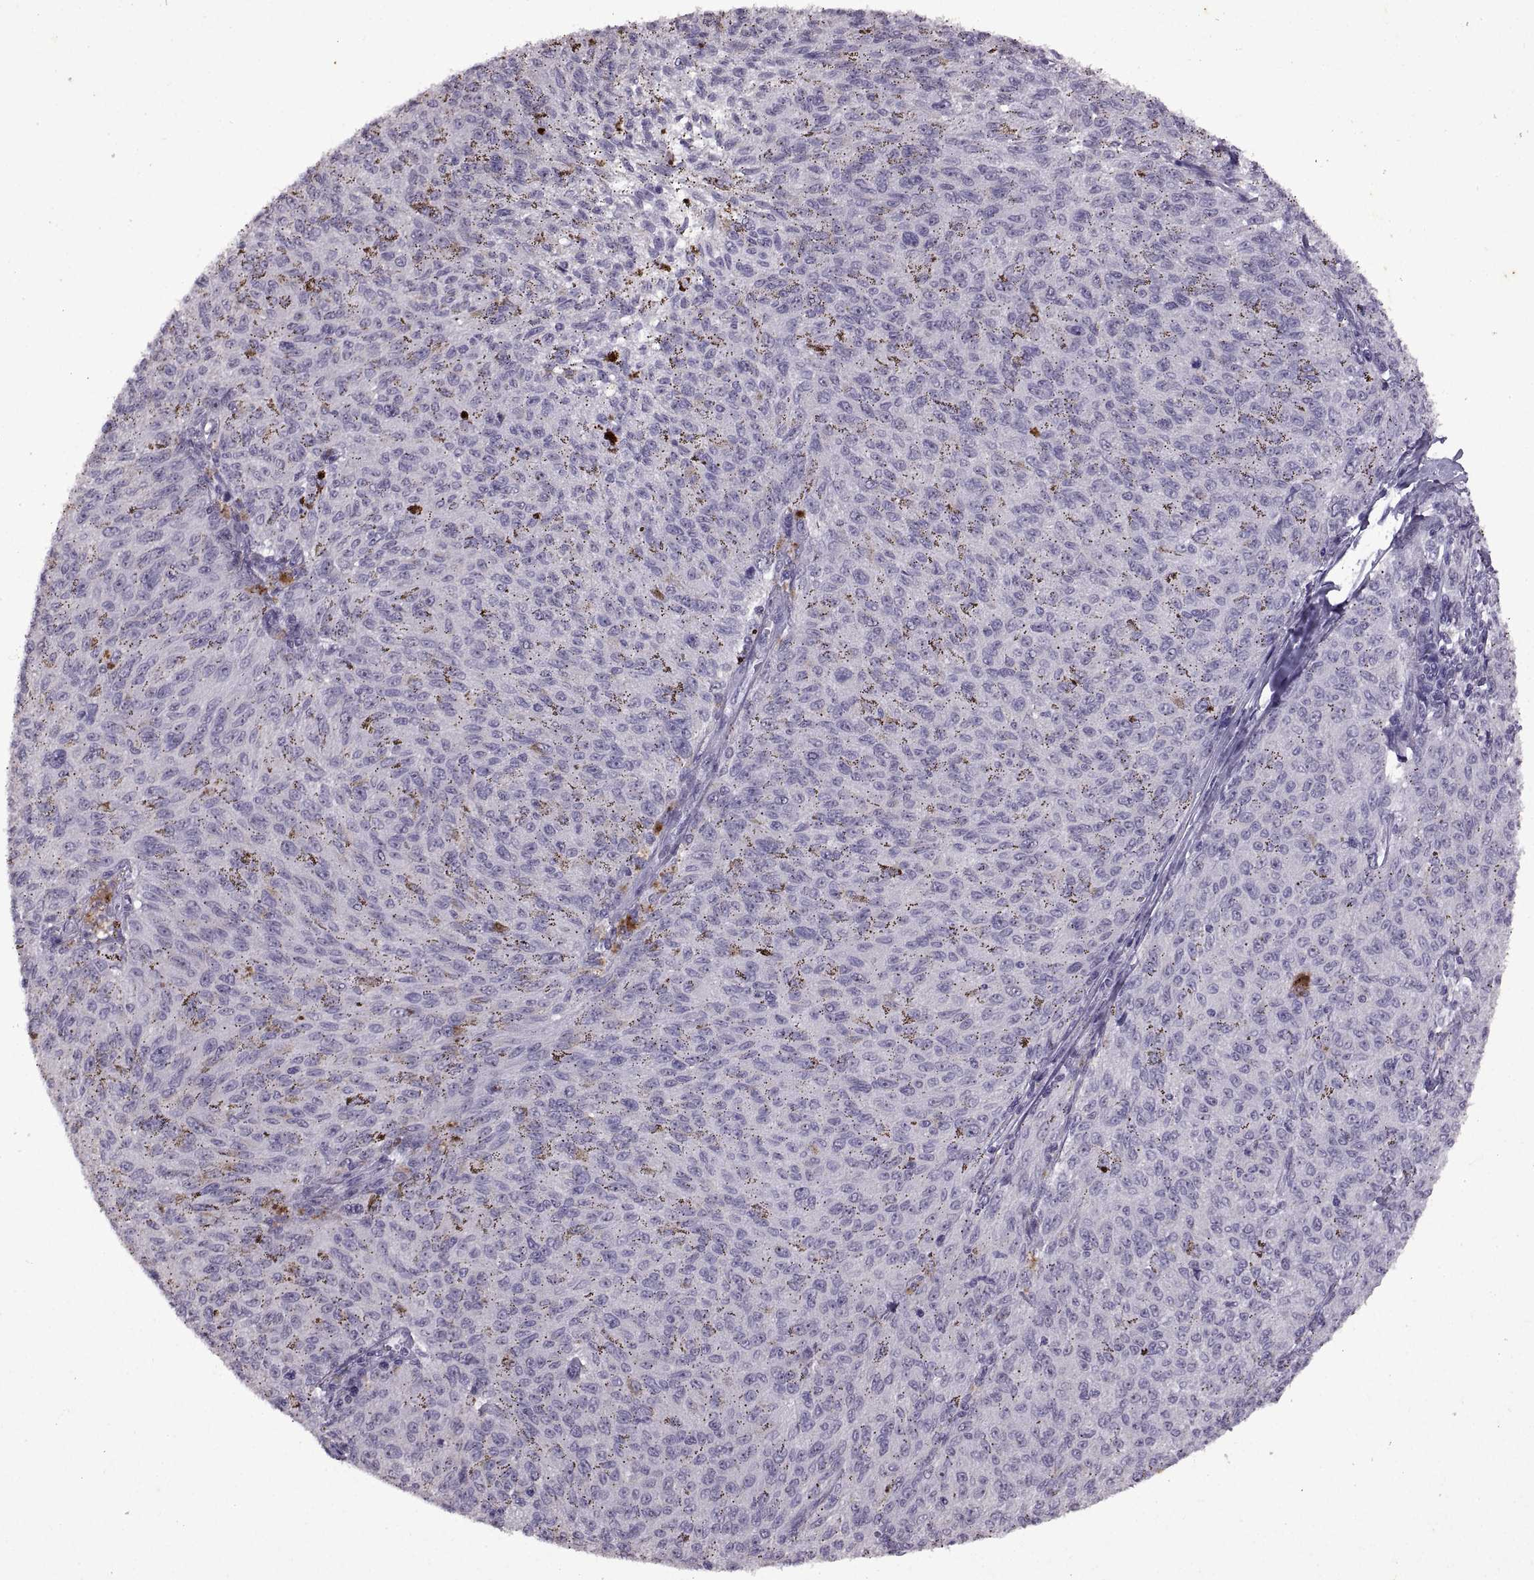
{"staining": {"intensity": "negative", "quantity": "none", "location": "none"}, "tissue": "melanoma", "cell_type": "Tumor cells", "image_type": "cancer", "snomed": [{"axis": "morphology", "description": "Malignant melanoma, NOS"}, {"axis": "topography", "description": "Skin"}], "caption": "Immunohistochemistry (IHC) image of melanoma stained for a protein (brown), which shows no staining in tumor cells.", "gene": "SINHCAF", "patient": {"sex": "female", "age": 72}}